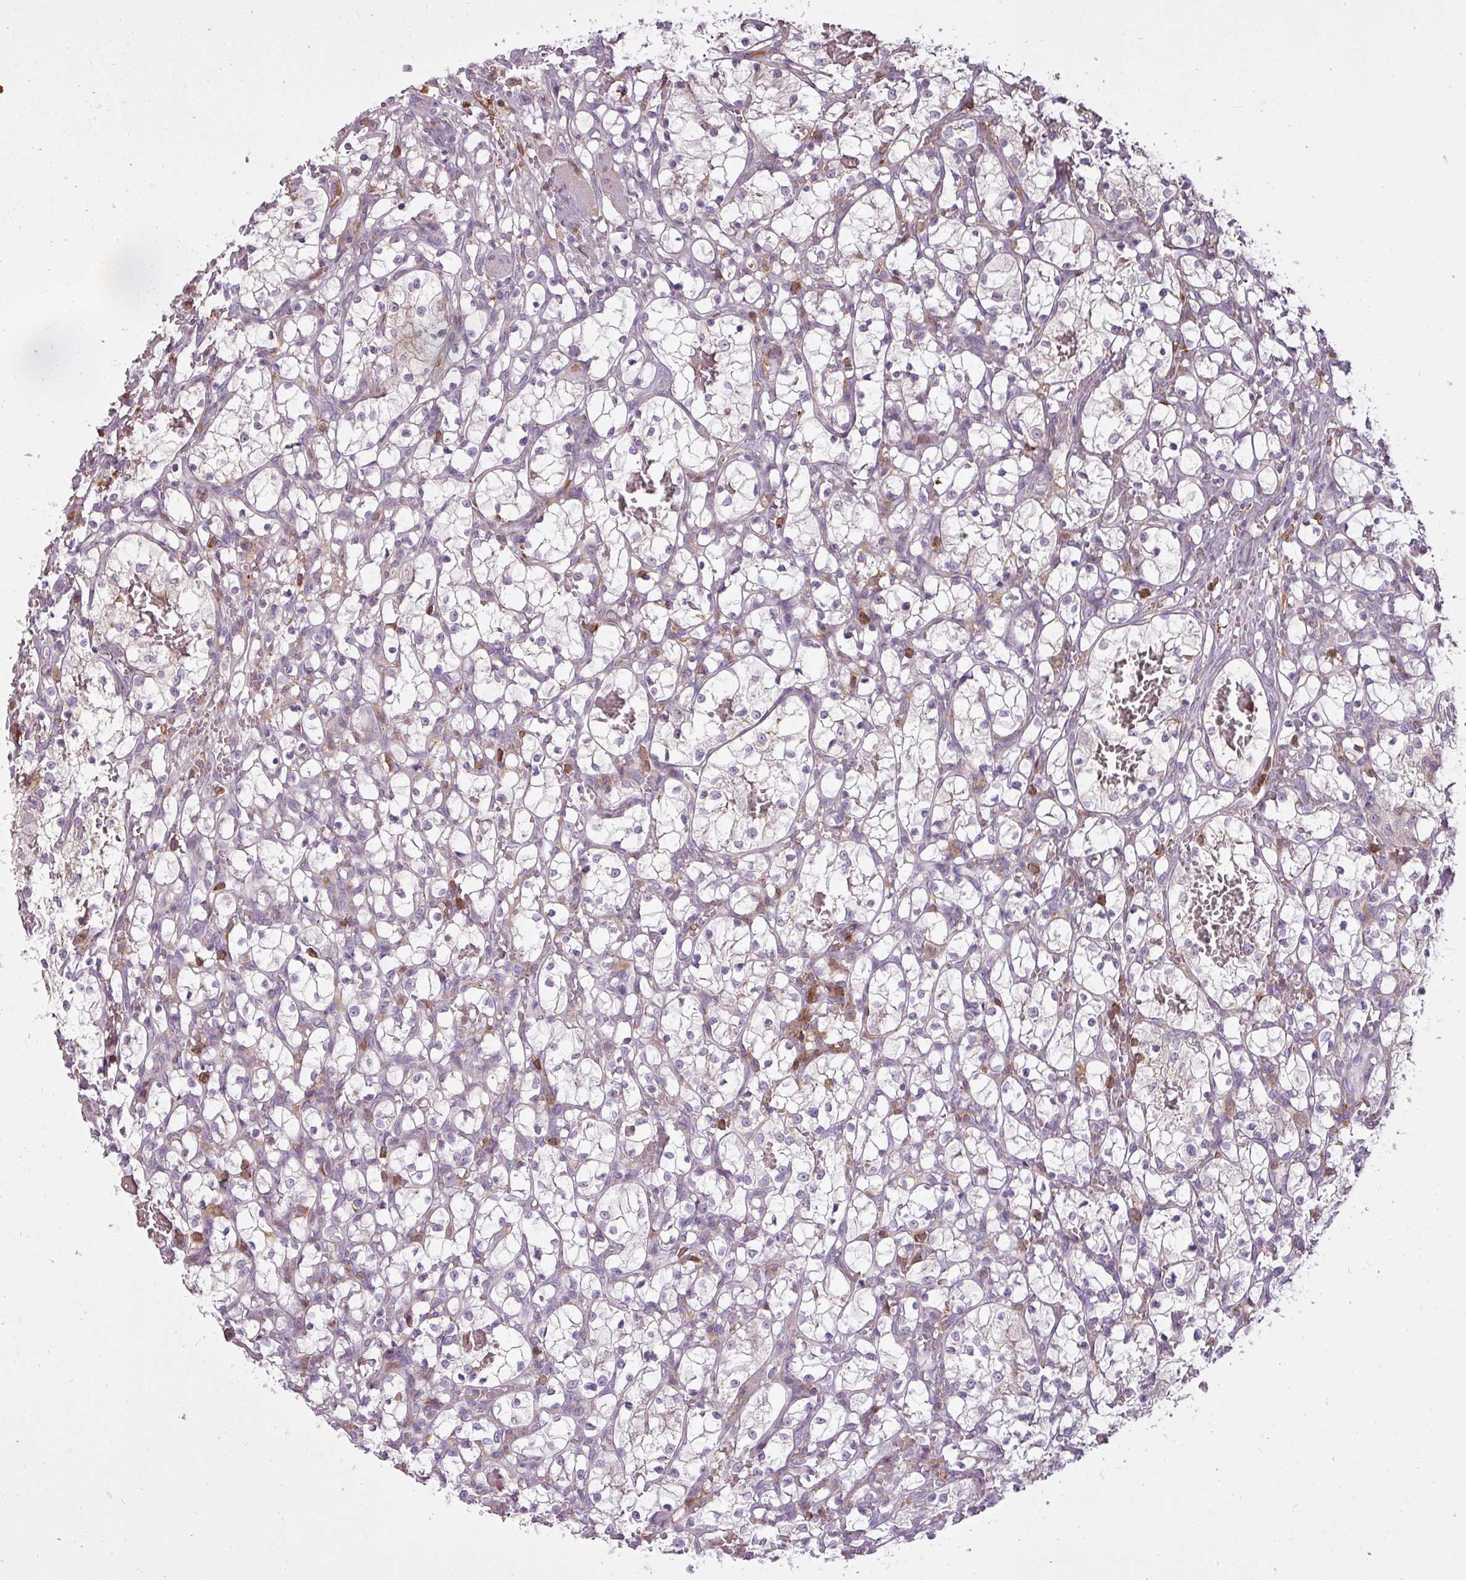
{"staining": {"intensity": "negative", "quantity": "none", "location": "none"}, "tissue": "renal cancer", "cell_type": "Tumor cells", "image_type": "cancer", "snomed": [{"axis": "morphology", "description": "Adenocarcinoma, NOS"}, {"axis": "topography", "description": "Kidney"}], "caption": "Tumor cells are negative for protein expression in human renal cancer.", "gene": "STK4", "patient": {"sex": "female", "age": 69}}